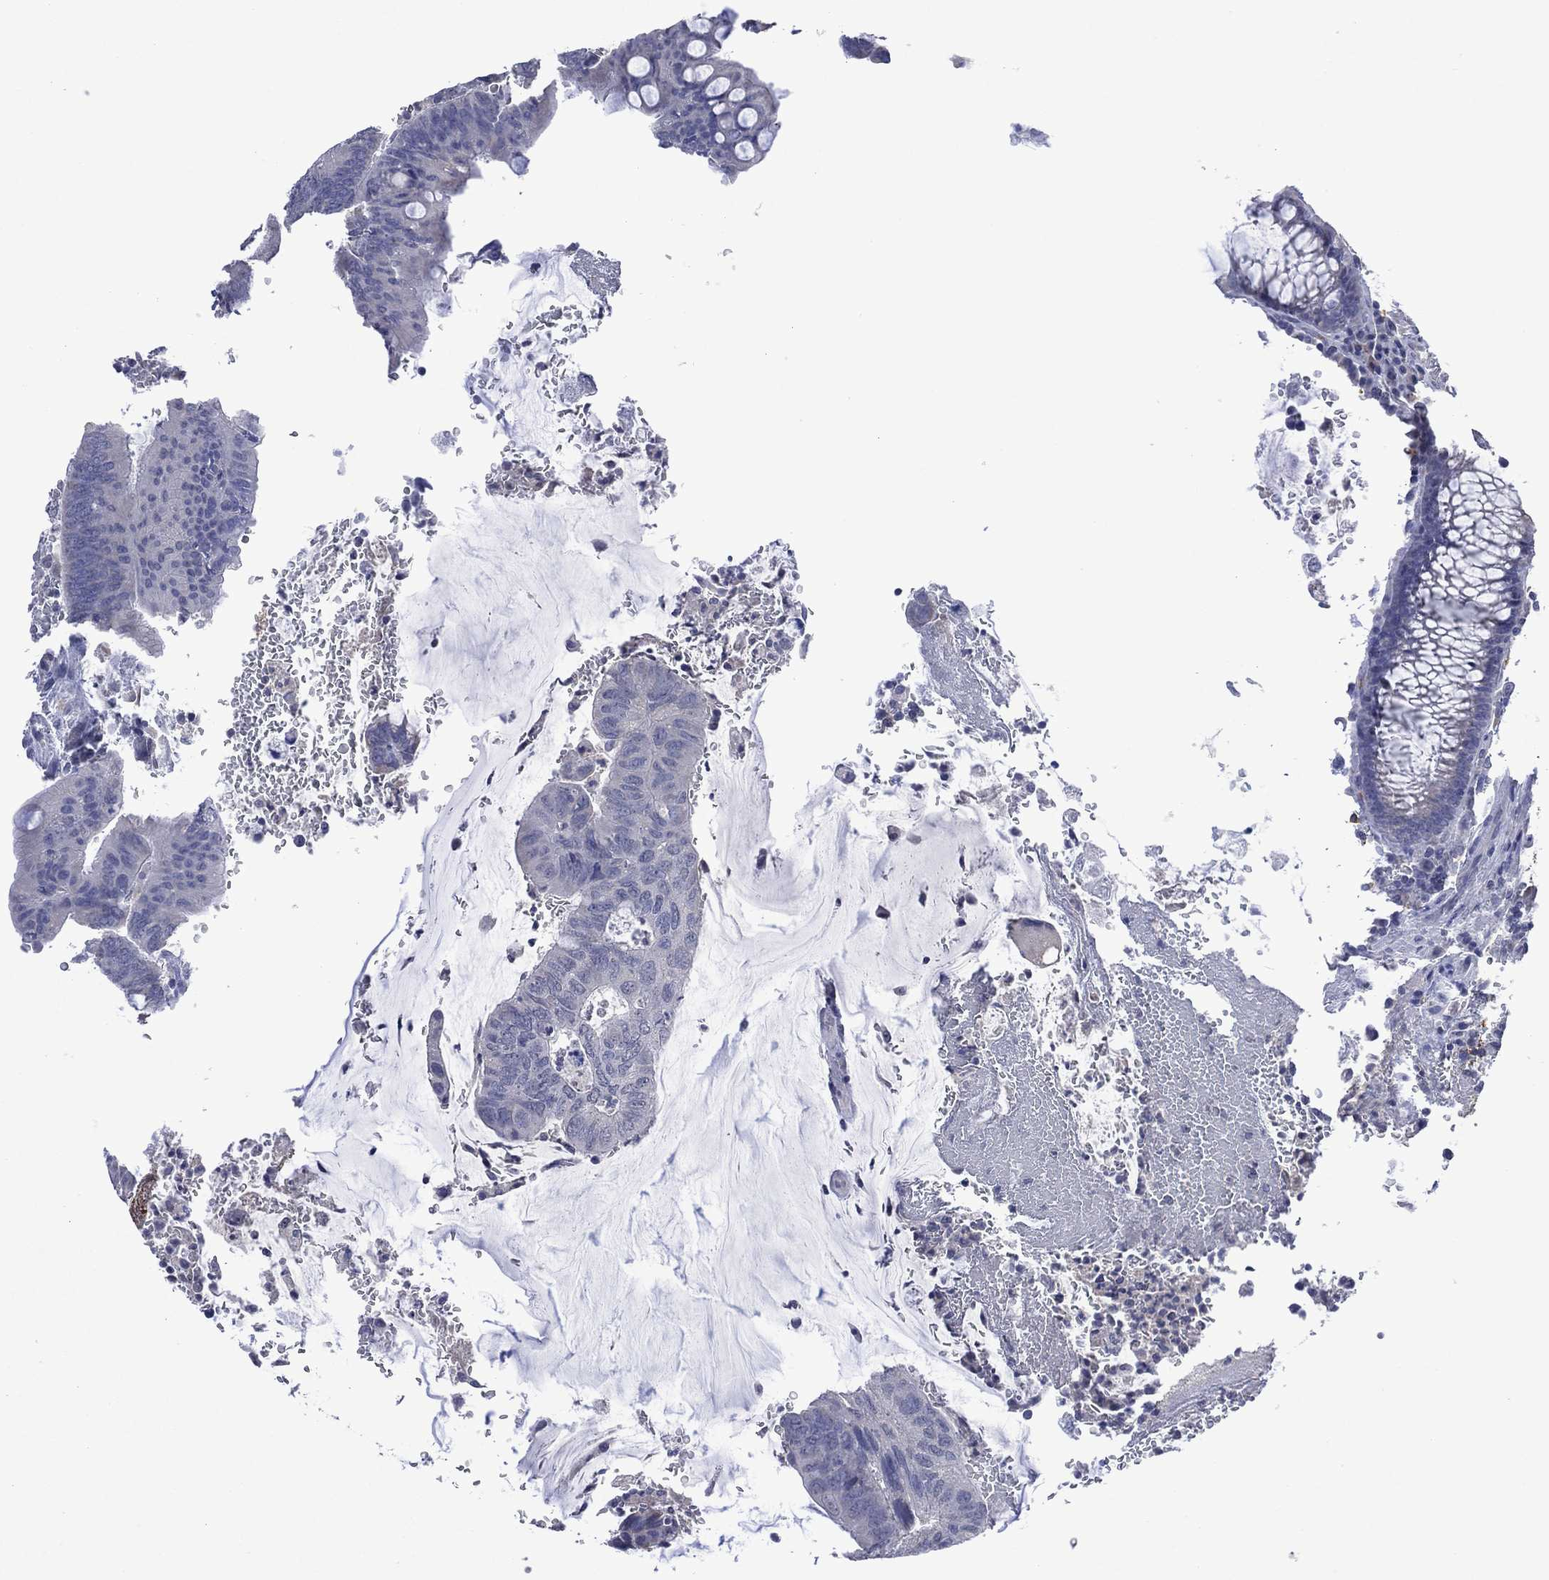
{"staining": {"intensity": "negative", "quantity": "none", "location": "none"}, "tissue": "colorectal cancer", "cell_type": "Tumor cells", "image_type": "cancer", "snomed": [{"axis": "morphology", "description": "Normal tissue, NOS"}, {"axis": "morphology", "description": "Adenocarcinoma, NOS"}, {"axis": "topography", "description": "Rectum"}], "caption": "Protein analysis of colorectal adenocarcinoma exhibits no significant positivity in tumor cells.", "gene": "ASB10", "patient": {"sex": "male", "age": 92}}